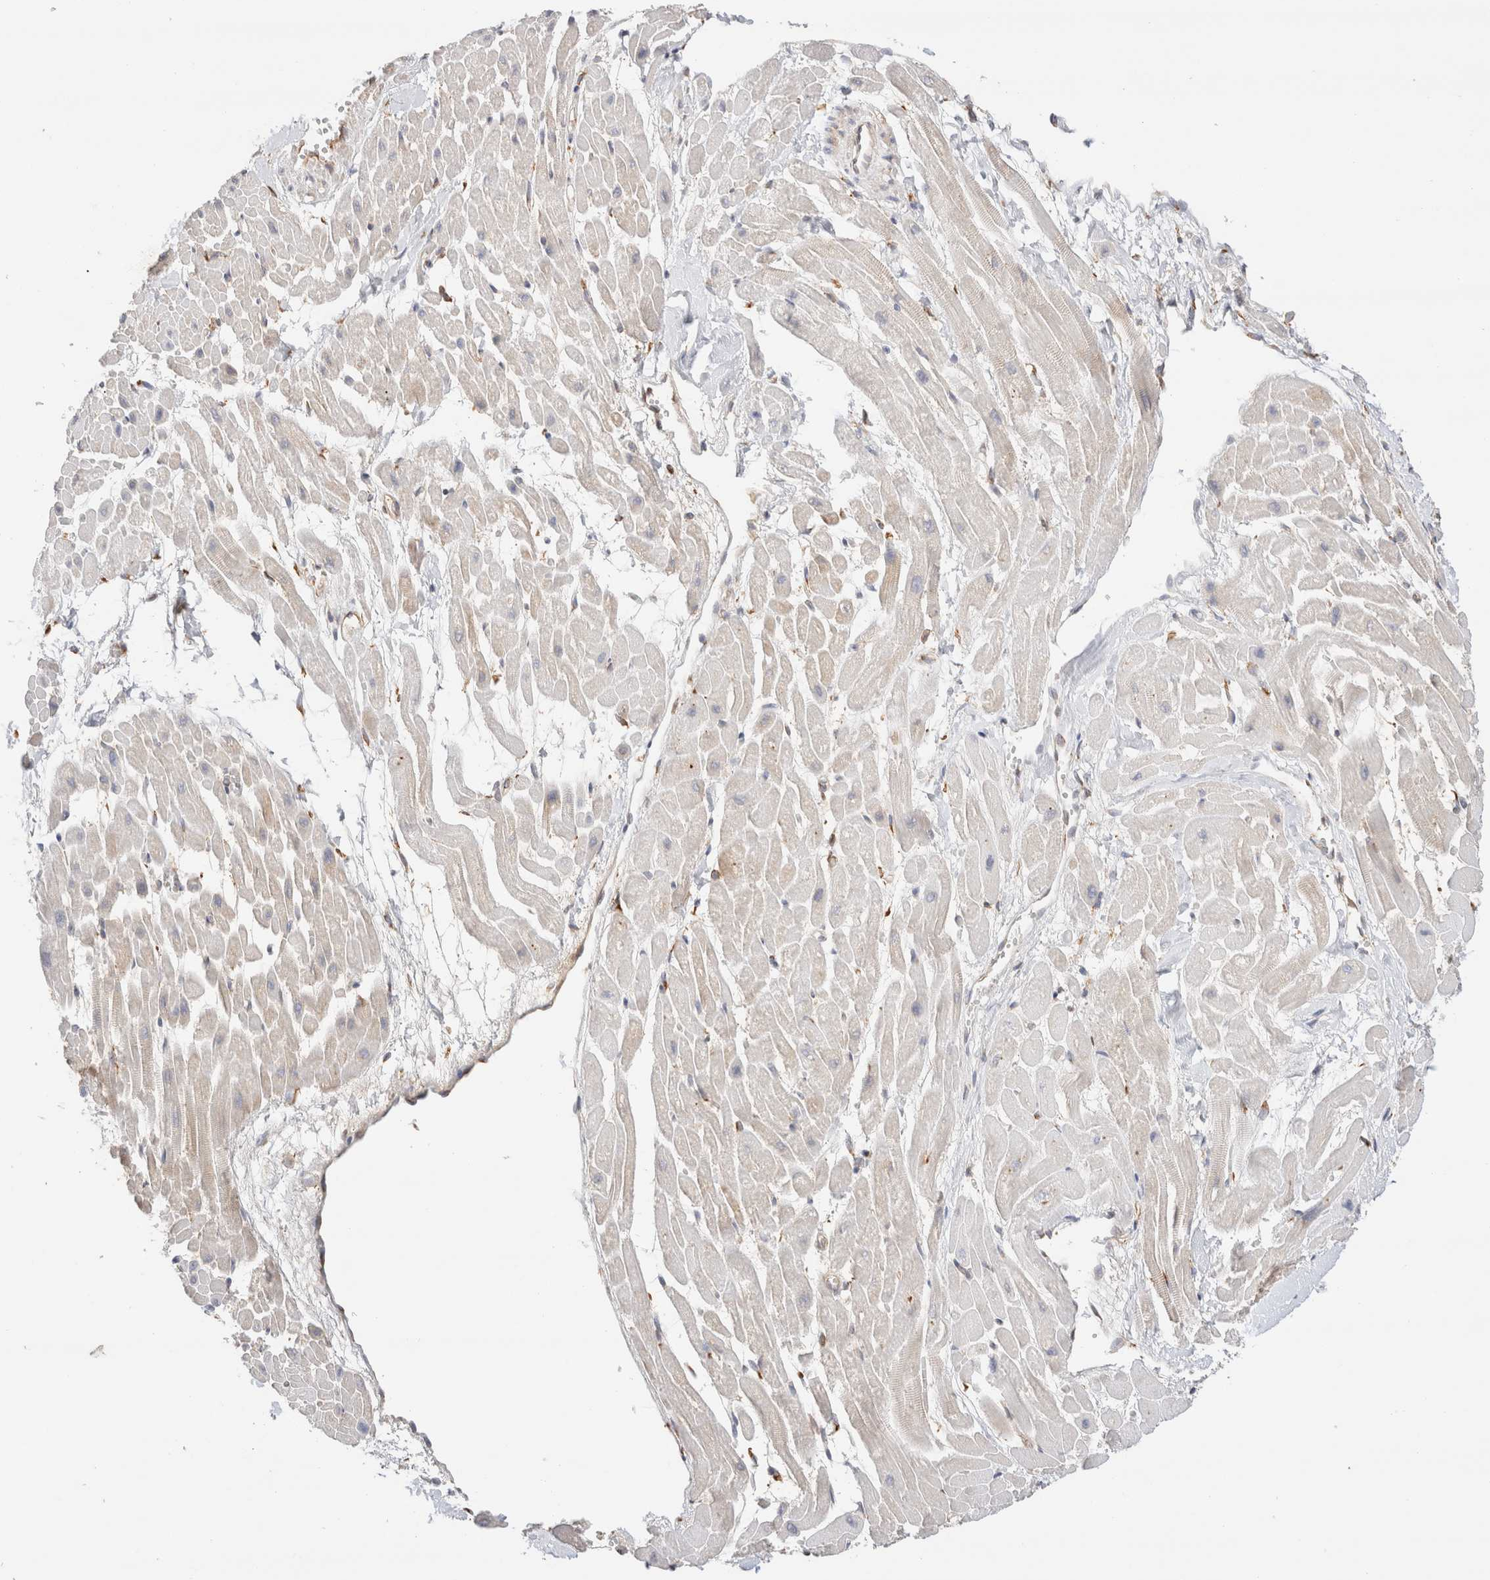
{"staining": {"intensity": "negative", "quantity": "none", "location": "none"}, "tissue": "heart muscle", "cell_type": "Cardiomyocytes", "image_type": "normal", "snomed": [{"axis": "morphology", "description": "Normal tissue, NOS"}, {"axis": "topography", "description": "Heart"}], "caption": "DAB immunohistochemical staining of unremarkable human heart muscle reveals no significant expression in cardiomyocytes.", "gene": "ZC2HC1A", "patient": {"sex": "male", "age": 45}}